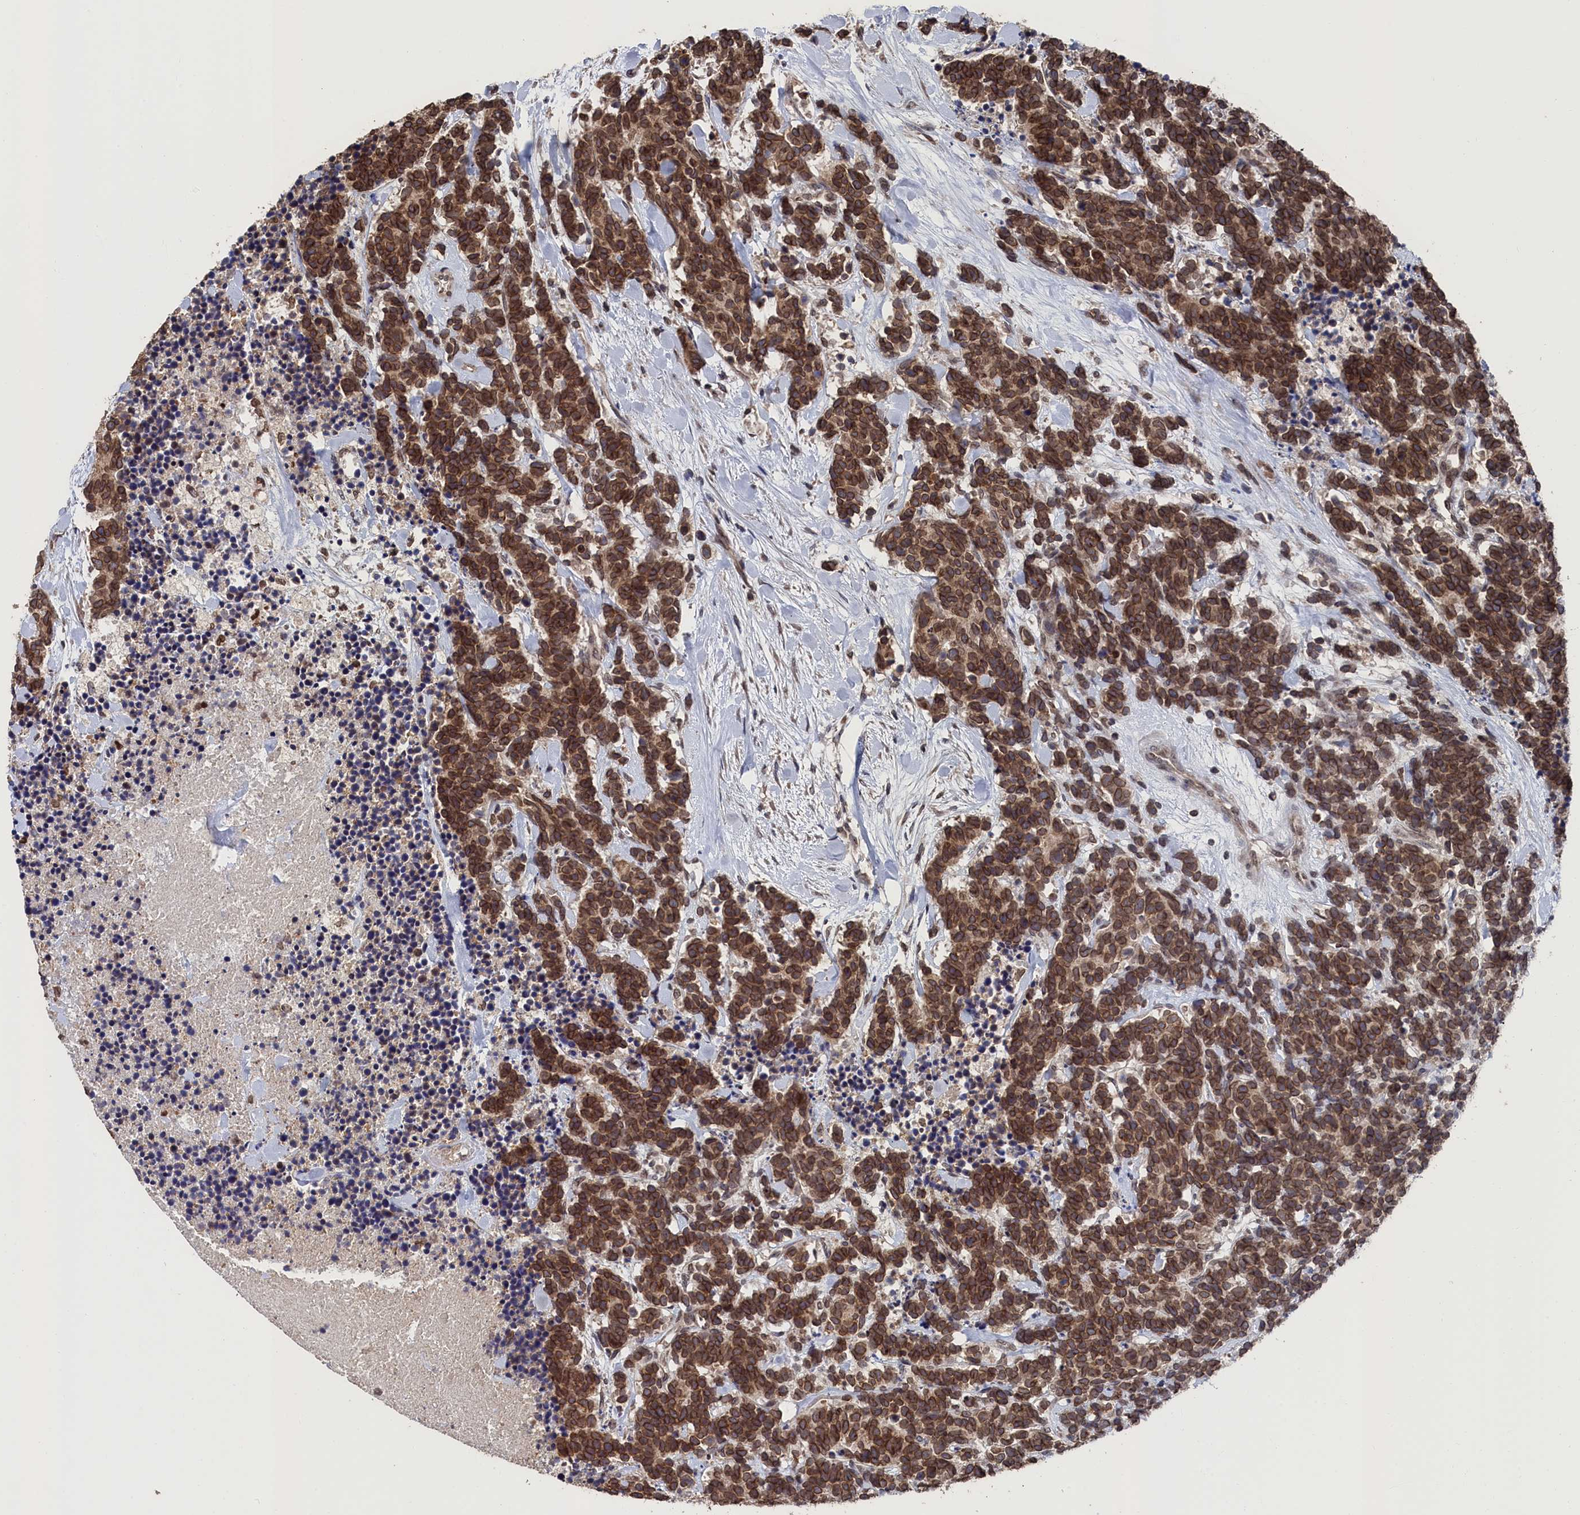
{"staining": {"intensity": "moderate", "quantity": ">75%", "location": "cytoplasmic/membranous,nuclear"}, "tissue": "carcinoid", "cell_type": "Tumor cells", "image_type": "cancer", "snomed": [{"axis": "morphology", "description": "Carcinoma, NOS"}, {"axis": "morphology", "description": "Carcinoid, malignant, NOS"}, {"axis": "topography", "description": "Prostate"}], "caption": "Immunohistochemistry (IHC) image of neoplastic tissue: human carcinoma stained using immunohistochemistry (IHC) exhibits medium levels of moderate protein expression localized specifically in the cytoplasmic/membranous and nuclear of tumor cells, appearing as a cytoplasmic/membranous and nuclear brown color.", "gene": "ANKEF1", "patient": {"sex": "male", "age": 57}}